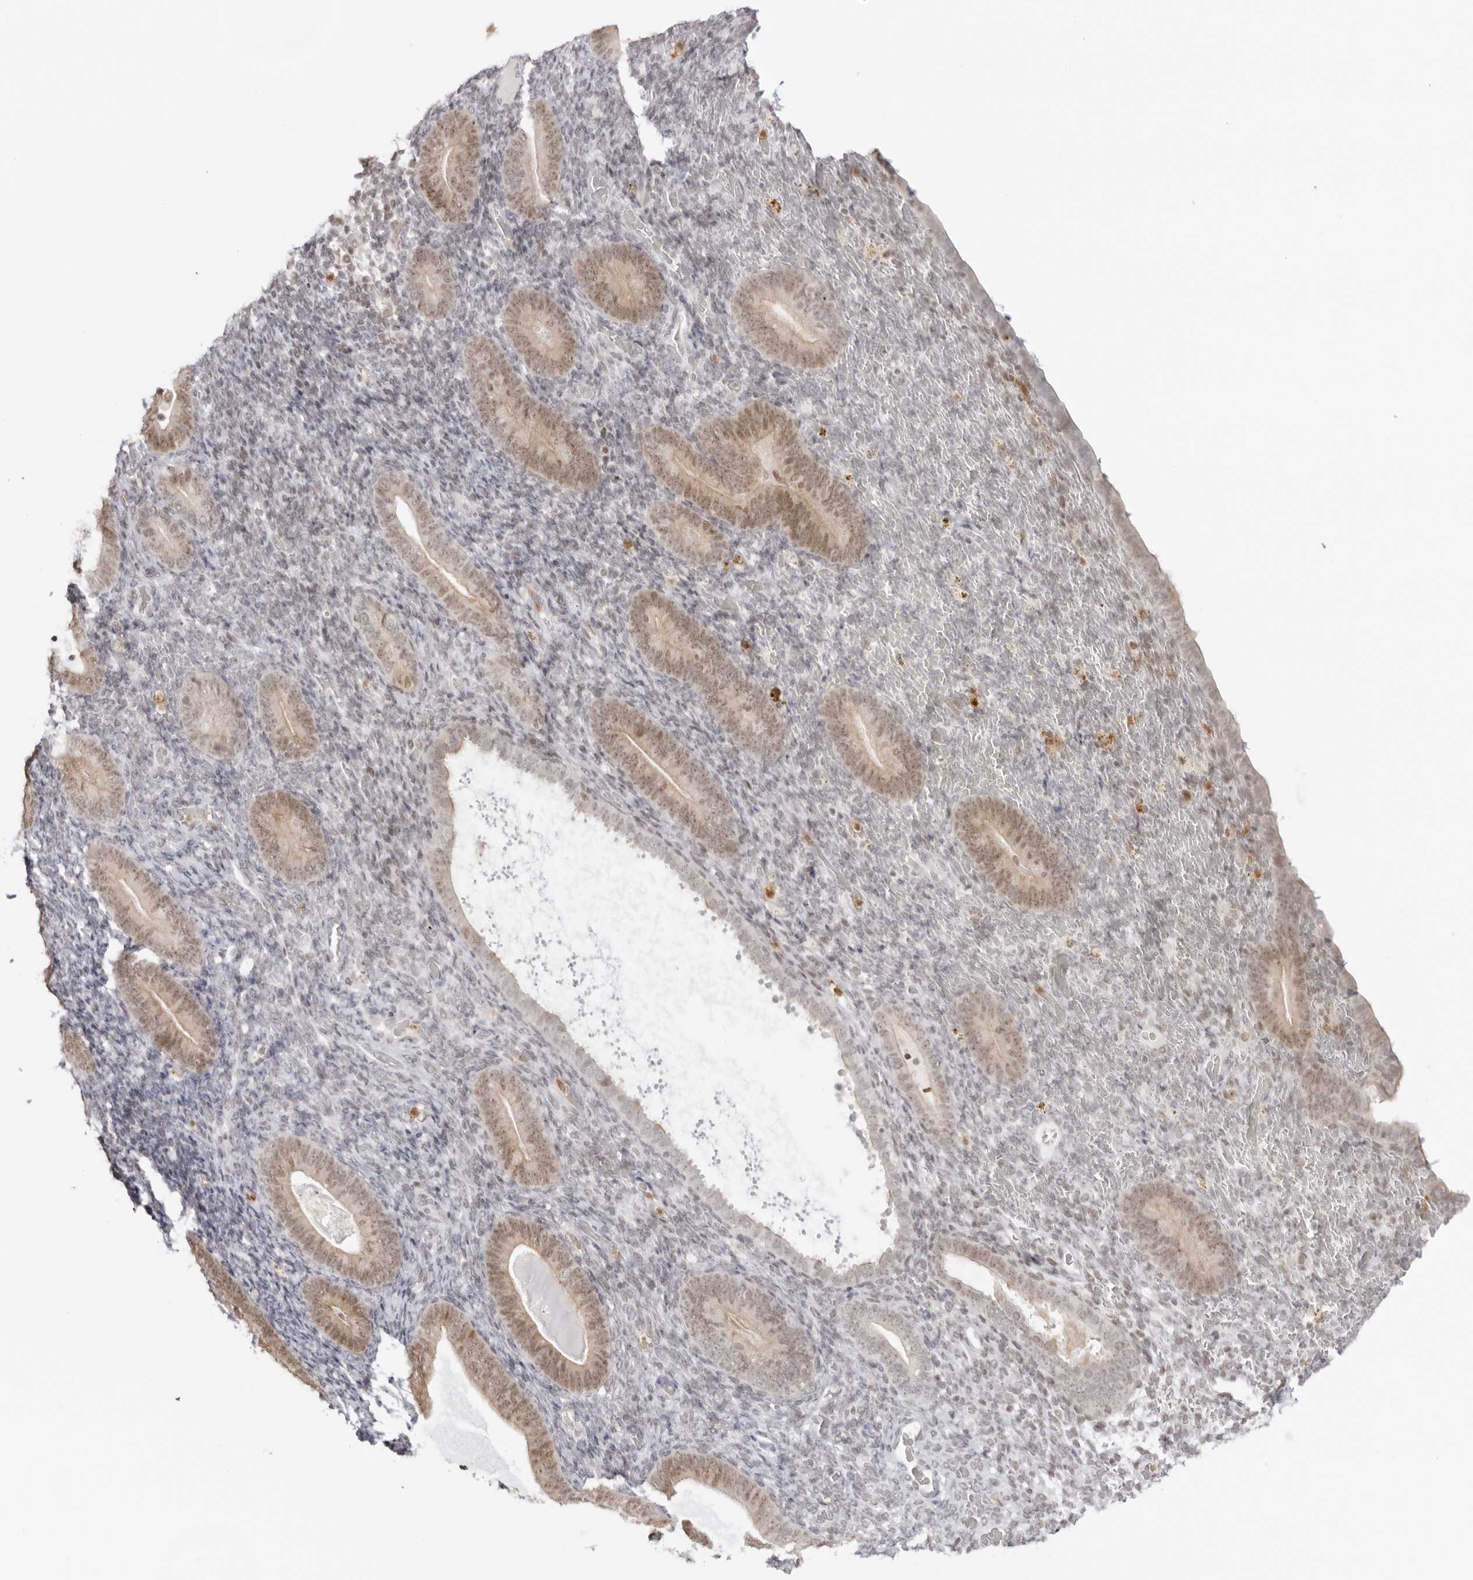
{"staining": {"intensity": "negative", "quantity": "none", "location": "none"}, "tissue": "endometrium", "cell_type": "Cells in endometrial stroma", "image_type": "normal", "snomed": [{"axis": "morphology", "description": "Normal tissue, NOS"}, {"axis": "topography", "description": "Endometrium"}], "caption": "Cells in endometrial stroma are negative for protein expression in unremarkable human endometrium. The staining was performed using DAB (3,3'-diaminobenzidine) to visualize the protein expression in brown, while the nuclei were stained in blue with hematoxylin (Magnification: 20x).", "gene": "RNF146", "patient": {"sex": "female", "age": 51}}